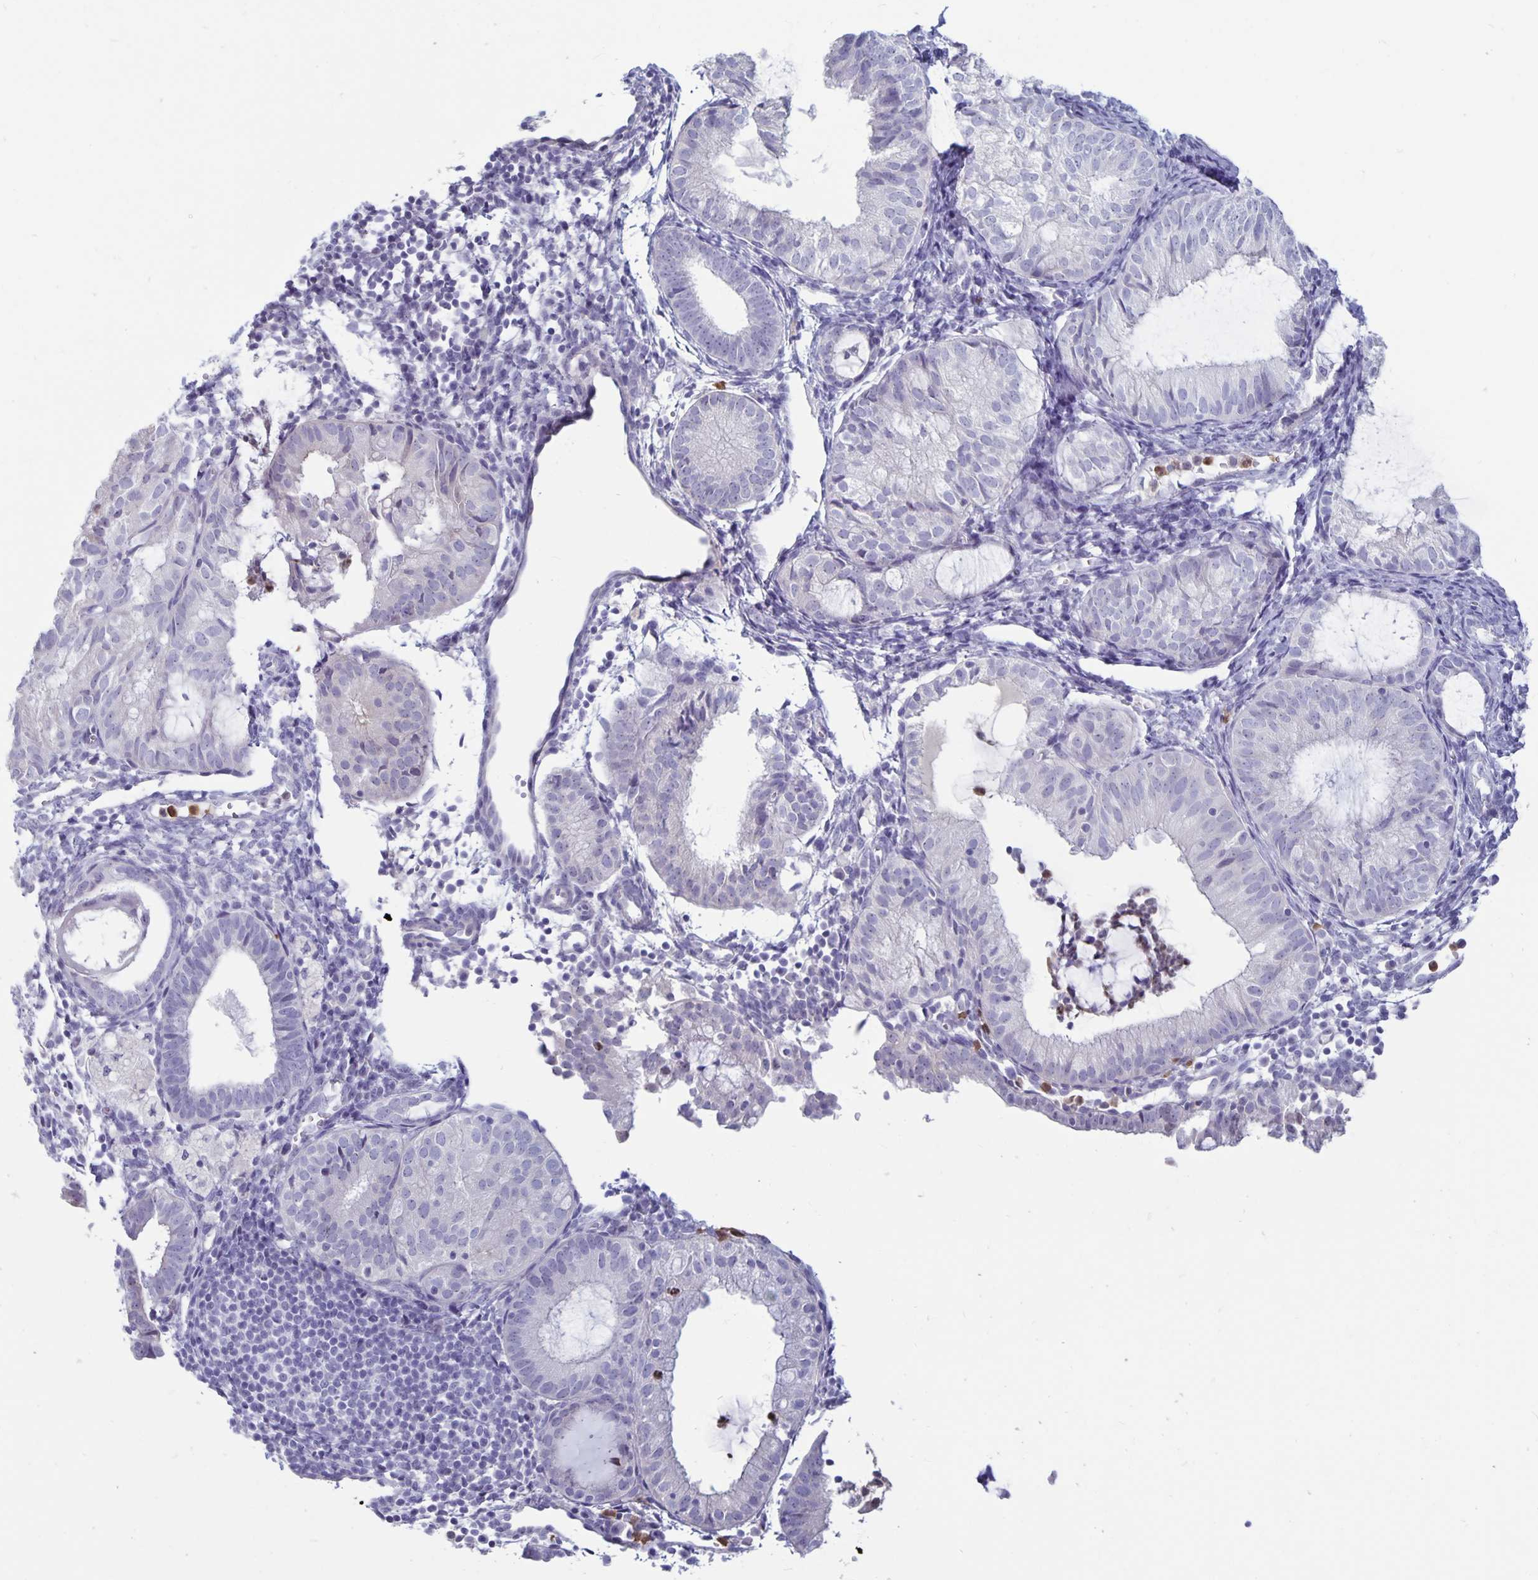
{"staining": {"intensity": "negative", "quantity": "none", "location": "none"}, "tissue": "endometrial cancer", "cell_type": "Tumor cells", "image_type": "cancer", "snomed": [{"axis": "morphology", "description": "Normal tissue, NOS"}, {"axis": "morphology", "description": "Adenocarcinoma, NOS"}, {"axis": "topography", "description": "Smooth muscle"}, {"axis": "topography", "description": "Endometrium"}, {"axis": "topography", "description": "Myometrium, NOS"}], "caption": "High power microscopy image of an IHC histopathology image of endometrial cancer (adenocarcinoma), revealing no significant expression in tumor cells.", "gene": "PLCB3", "patient": {"sex": "female", "age": 81}}